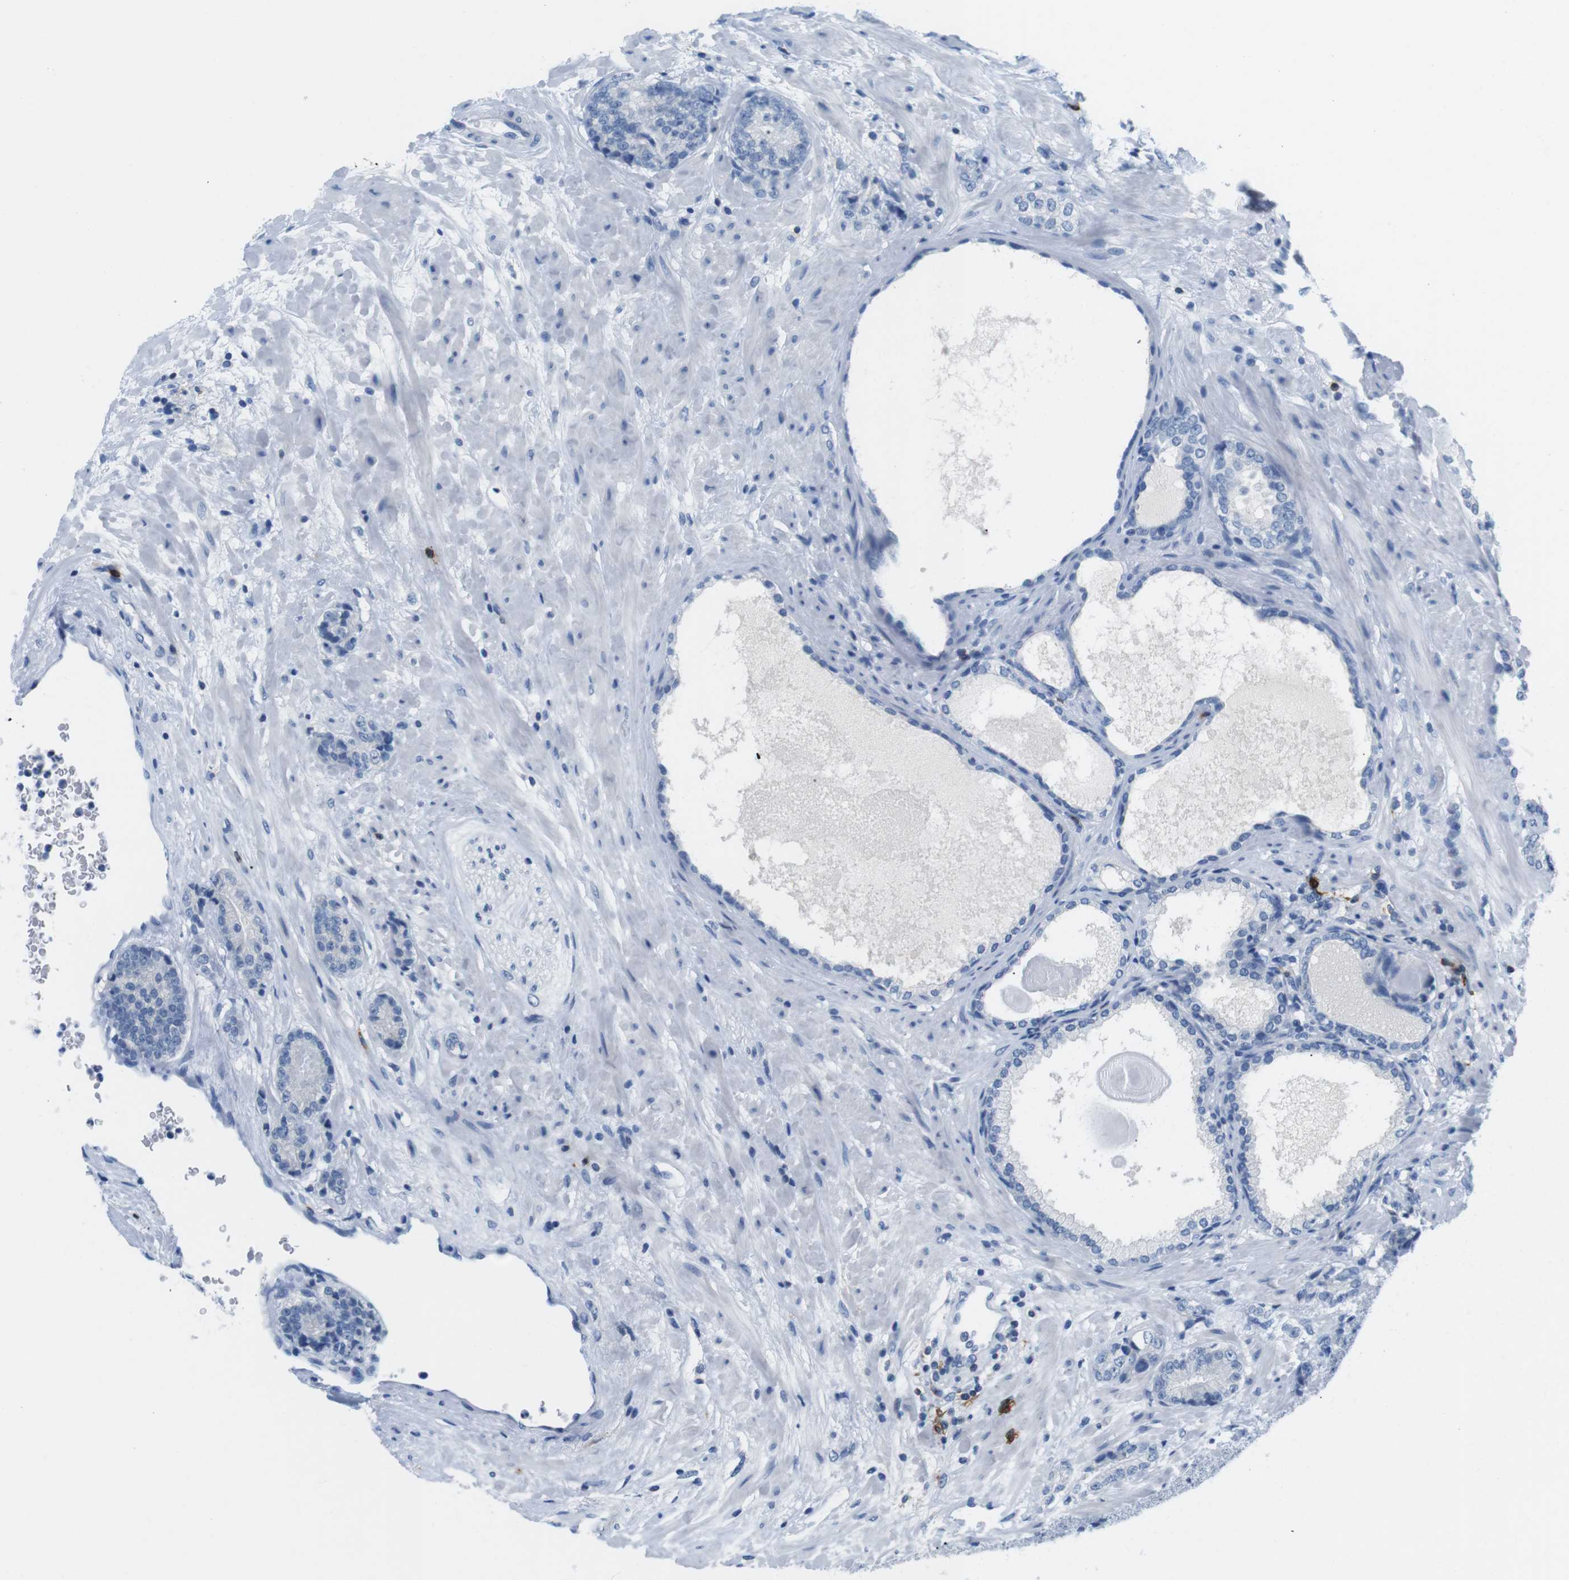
{"staining": {"intensity": "negative", "quantity": "none", "location": "none"}, "tissue": "prostate cancer", "cell_type": "Tumor cells", "image_type": "cancer", "snomed": [{"axis": "morphology", "description": "Adenocarcinoma, High grade"}, {"axis": "topography", "description": "Prostate"}], "caption": "IHC image of neoplastic tissue: human prostate adenocarcinoma (high-grade) stained with DAB (3,3'-diaminobenzidine) shows no significant protein expression in tumor cells.", "gene": "TNFRSF4", "patient": {"sex": "male", "age": 61}}